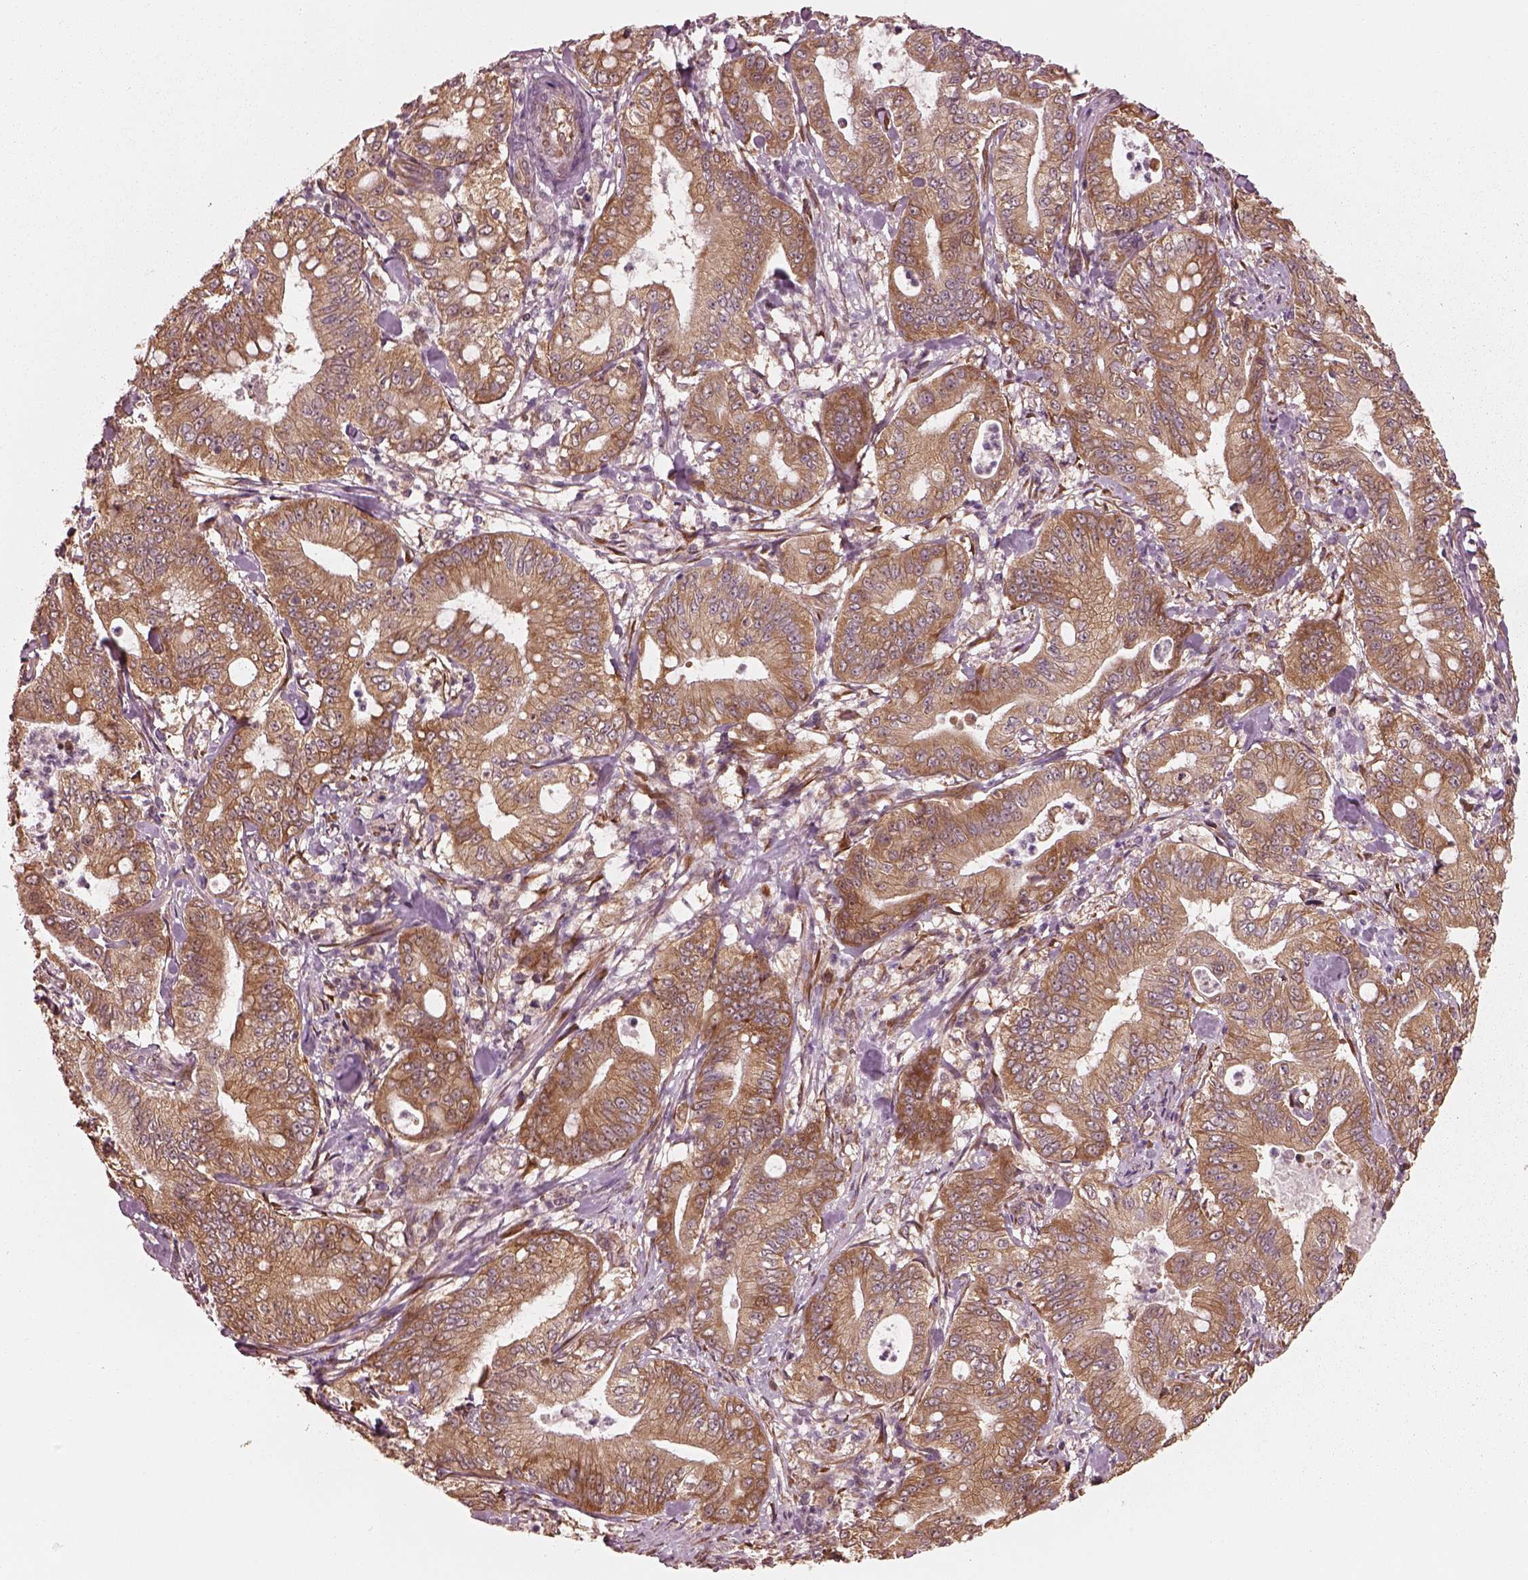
{"staining": {"intensity": "moderate", "quantity": ">75%", "location": "cytoplasmic/membranous"}, "tissue": "pancreatic cancer", "cell_type": "Tumor cells", "image_type": "cancer", "snomed": [{"axis": "morphology", "description": "Adenocarcinoma, NOS"}, {"axis": "topography", "description": "Pancreas"}], "caption": "Tumor cells reveal medium levels of moderate cytoplasmic/membranous positivity in approximately >75% of cells in pancreatic cancer. (Stains: DAB (3,3'-diaminobenzidine) in brown, nuclei in blue, Microscopy: brightfield microscopy at high magnification).", "gene": "RPS5", "patient": {"sex": "male", "age": 71}}